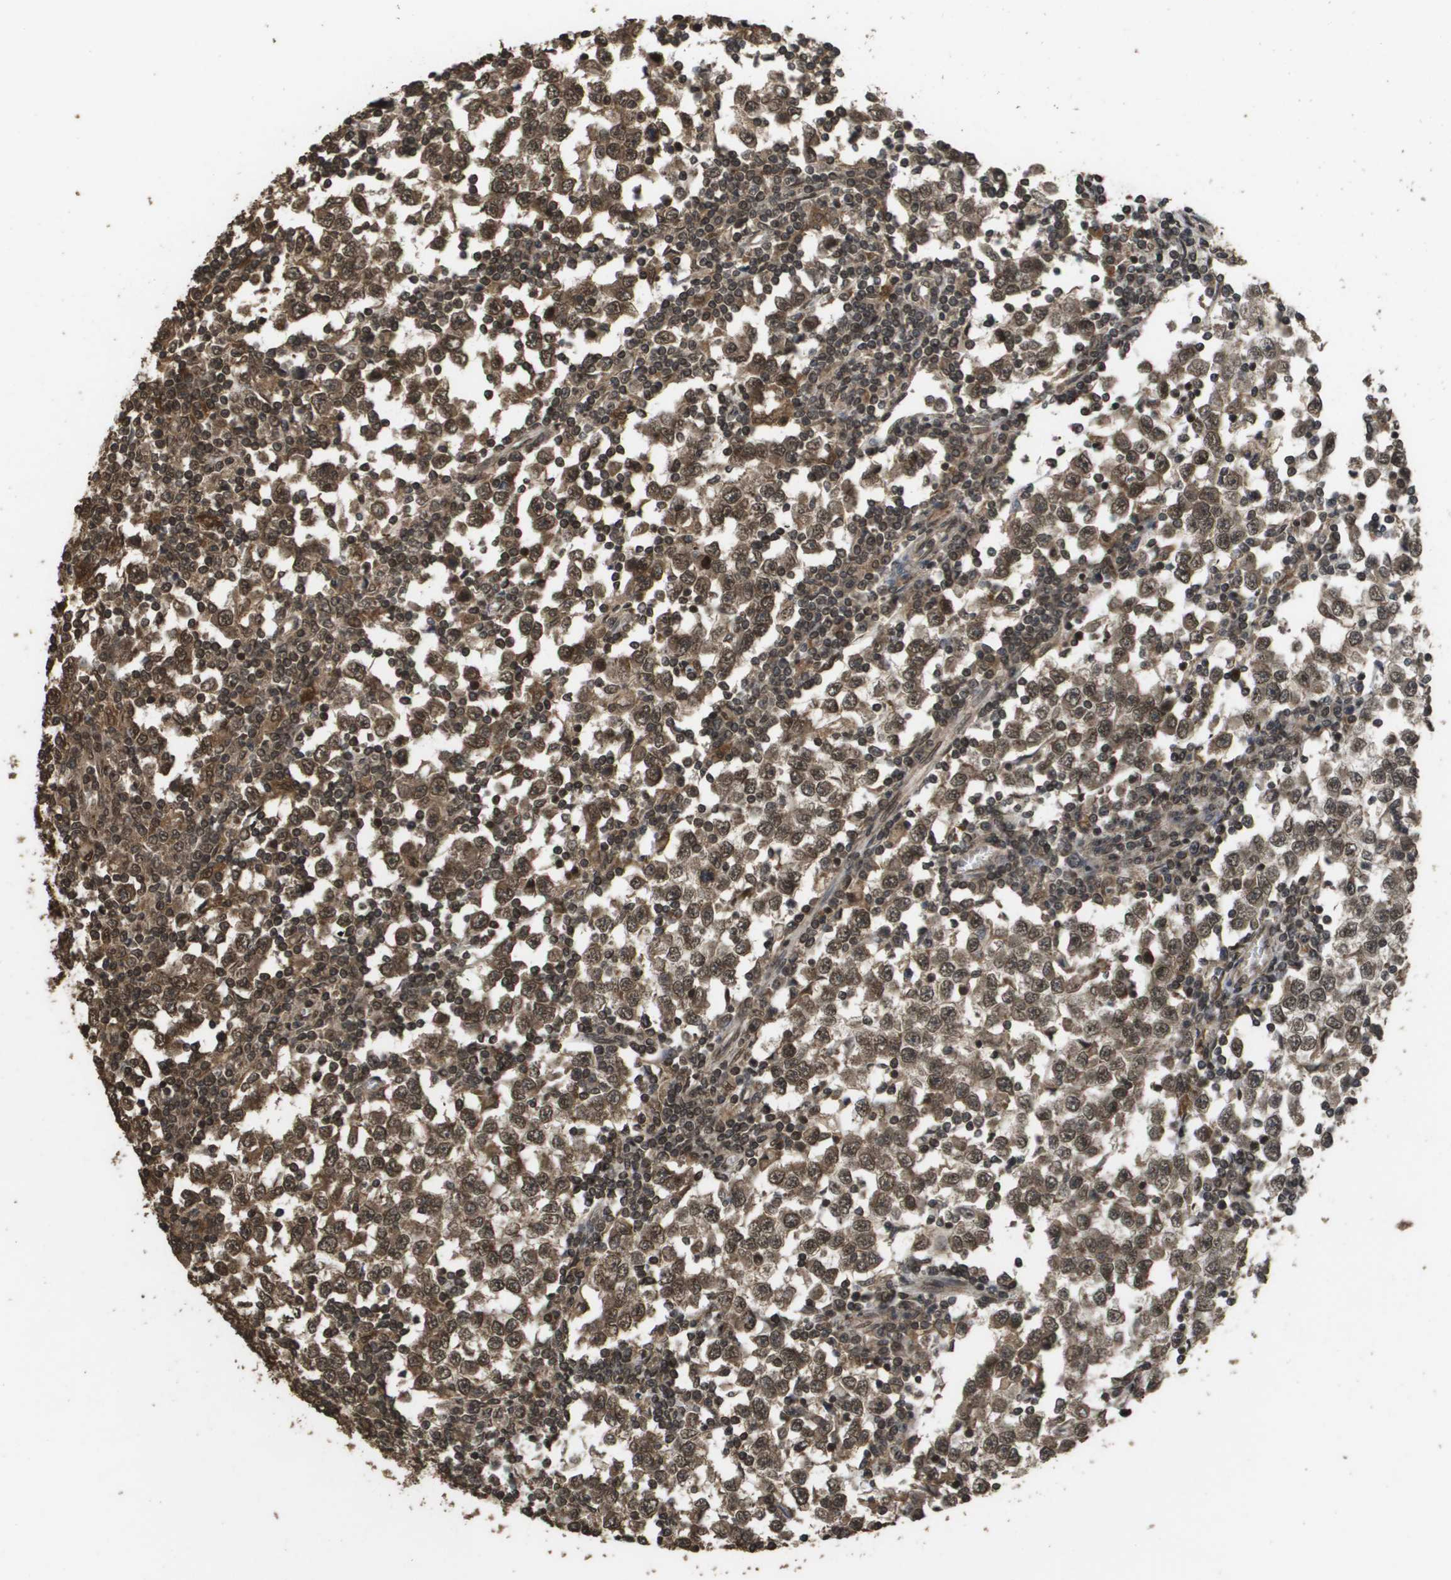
{"staining": {"intensity": "moderate", "quantity": ">75%", "location": "cytoplasmic/membranous,nuclear"}, "tissue": "testis cancer", "cell_type": "Tumor cells", "image_type": "cancer", "snomed": [{"axis": "morphology", "description": "Seminoma, NOS"}, {"axis": "topography", "description": "Testis"}], "caption": "An image of testis cancer stained for a protein displays moderate cytoplasmic/membranous and nuclear brown staining in tumor cells. The protein is shown in brown color, while the nuclei are stained blue.", "gene": "AXIN2", "patient": {"sex": "male", "age": 65}}